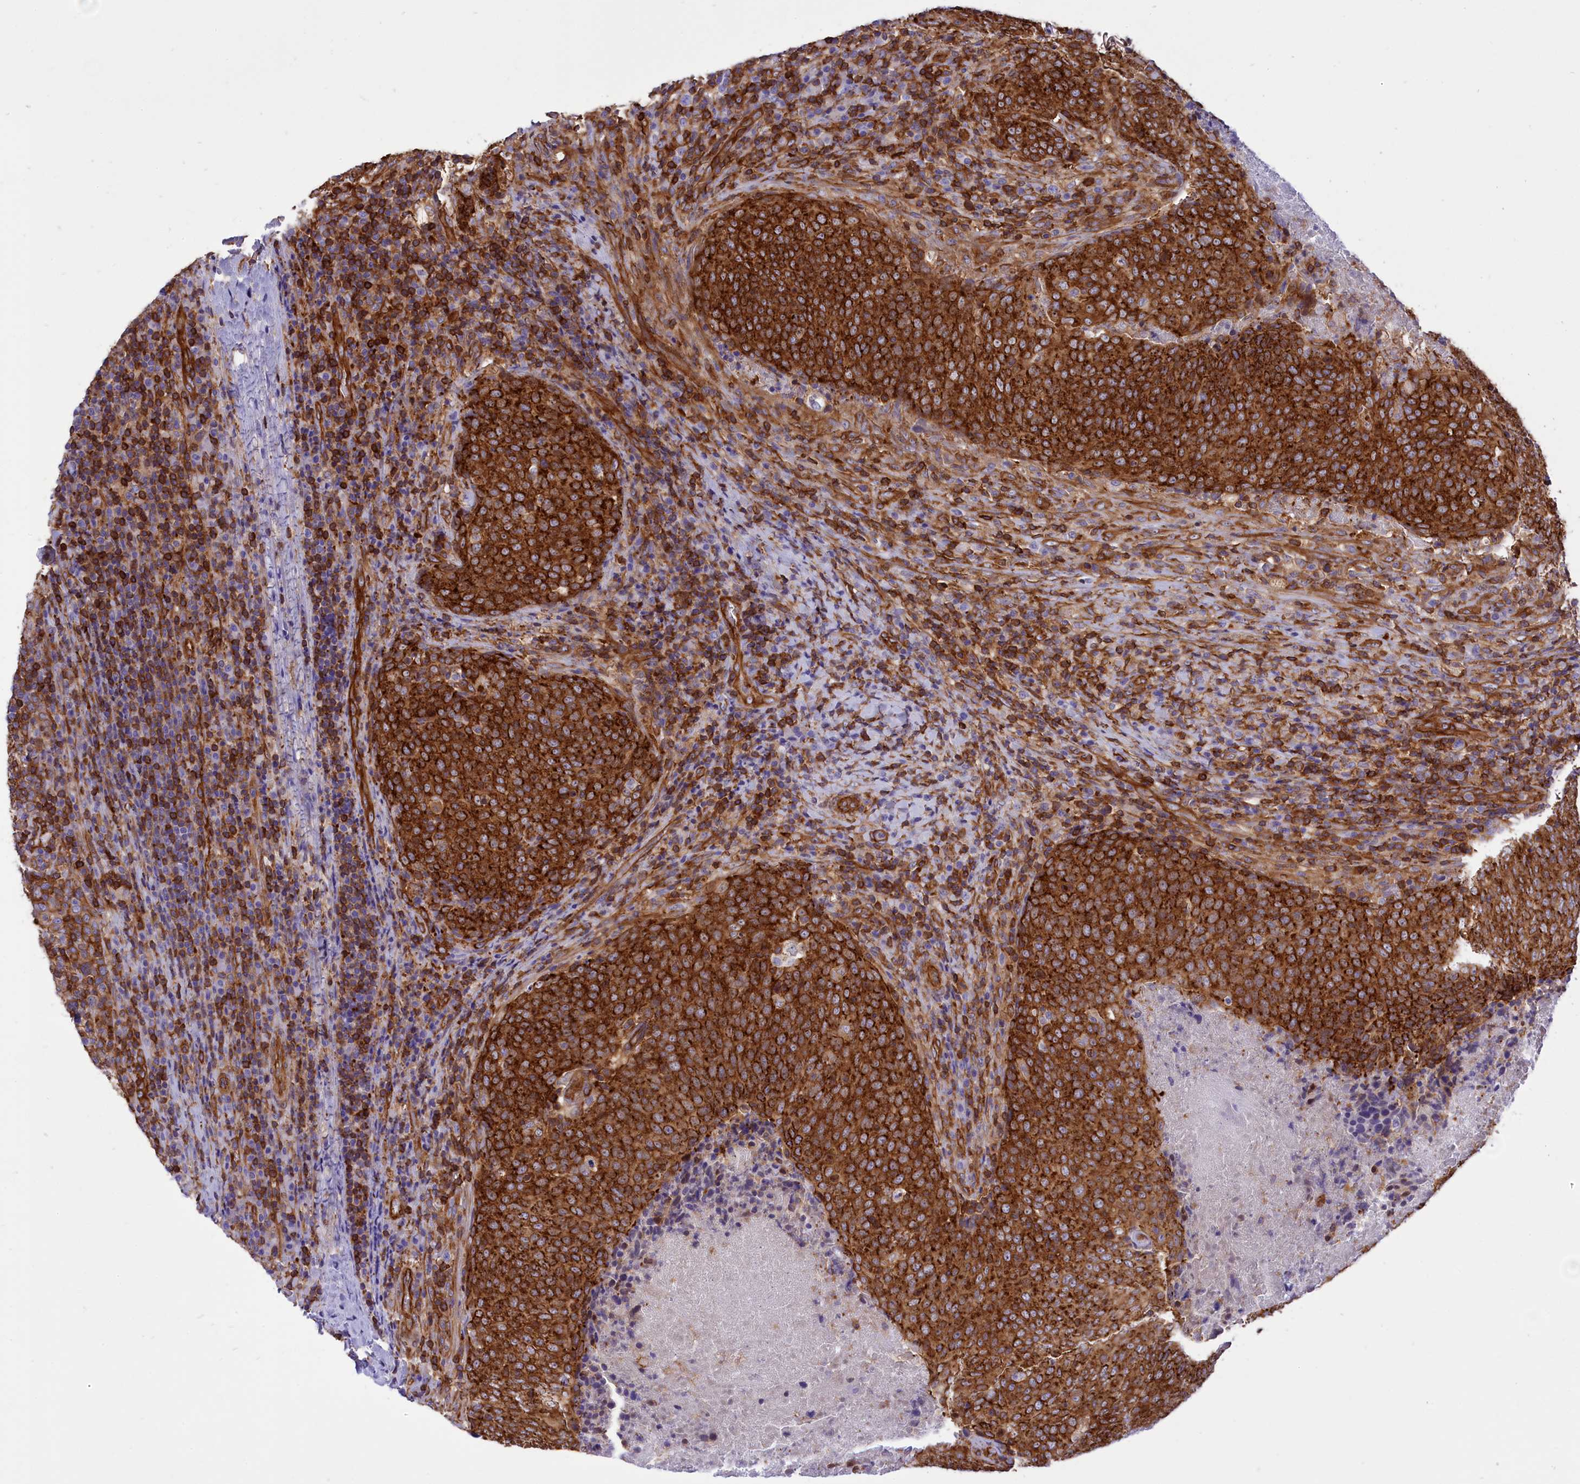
{"staining": {"intensity": "strong", "quantity": ">75%", "location": "cytoplasmic/membranous"}, "tissue": "head and neck cancer", "cell_type": "Tumor cells", "image_type": "cancer", "snomed": [{"axis": "morphology", "description": "Squamous cell carcinoma, NOS"}, {"axis": "morphology", "description": "Squamous cell carcinoma, metastatic, NOS"}, {"axis": "topography", "description": "Lymph node"}, {"axis": "topography", "description": "Head-Neck"}], "caption": "DAB (3,3'-diaminobenzidine) immunohistochemical staining of human head and neck cancer (metastatic squamous cell carcinoma) exhibits strong cytoplasmic/membranous protein positivity in approximately >75% of tumor cells.", "gene": "SEPTIN9", "patient": {"sex": "male", "age": 62}}